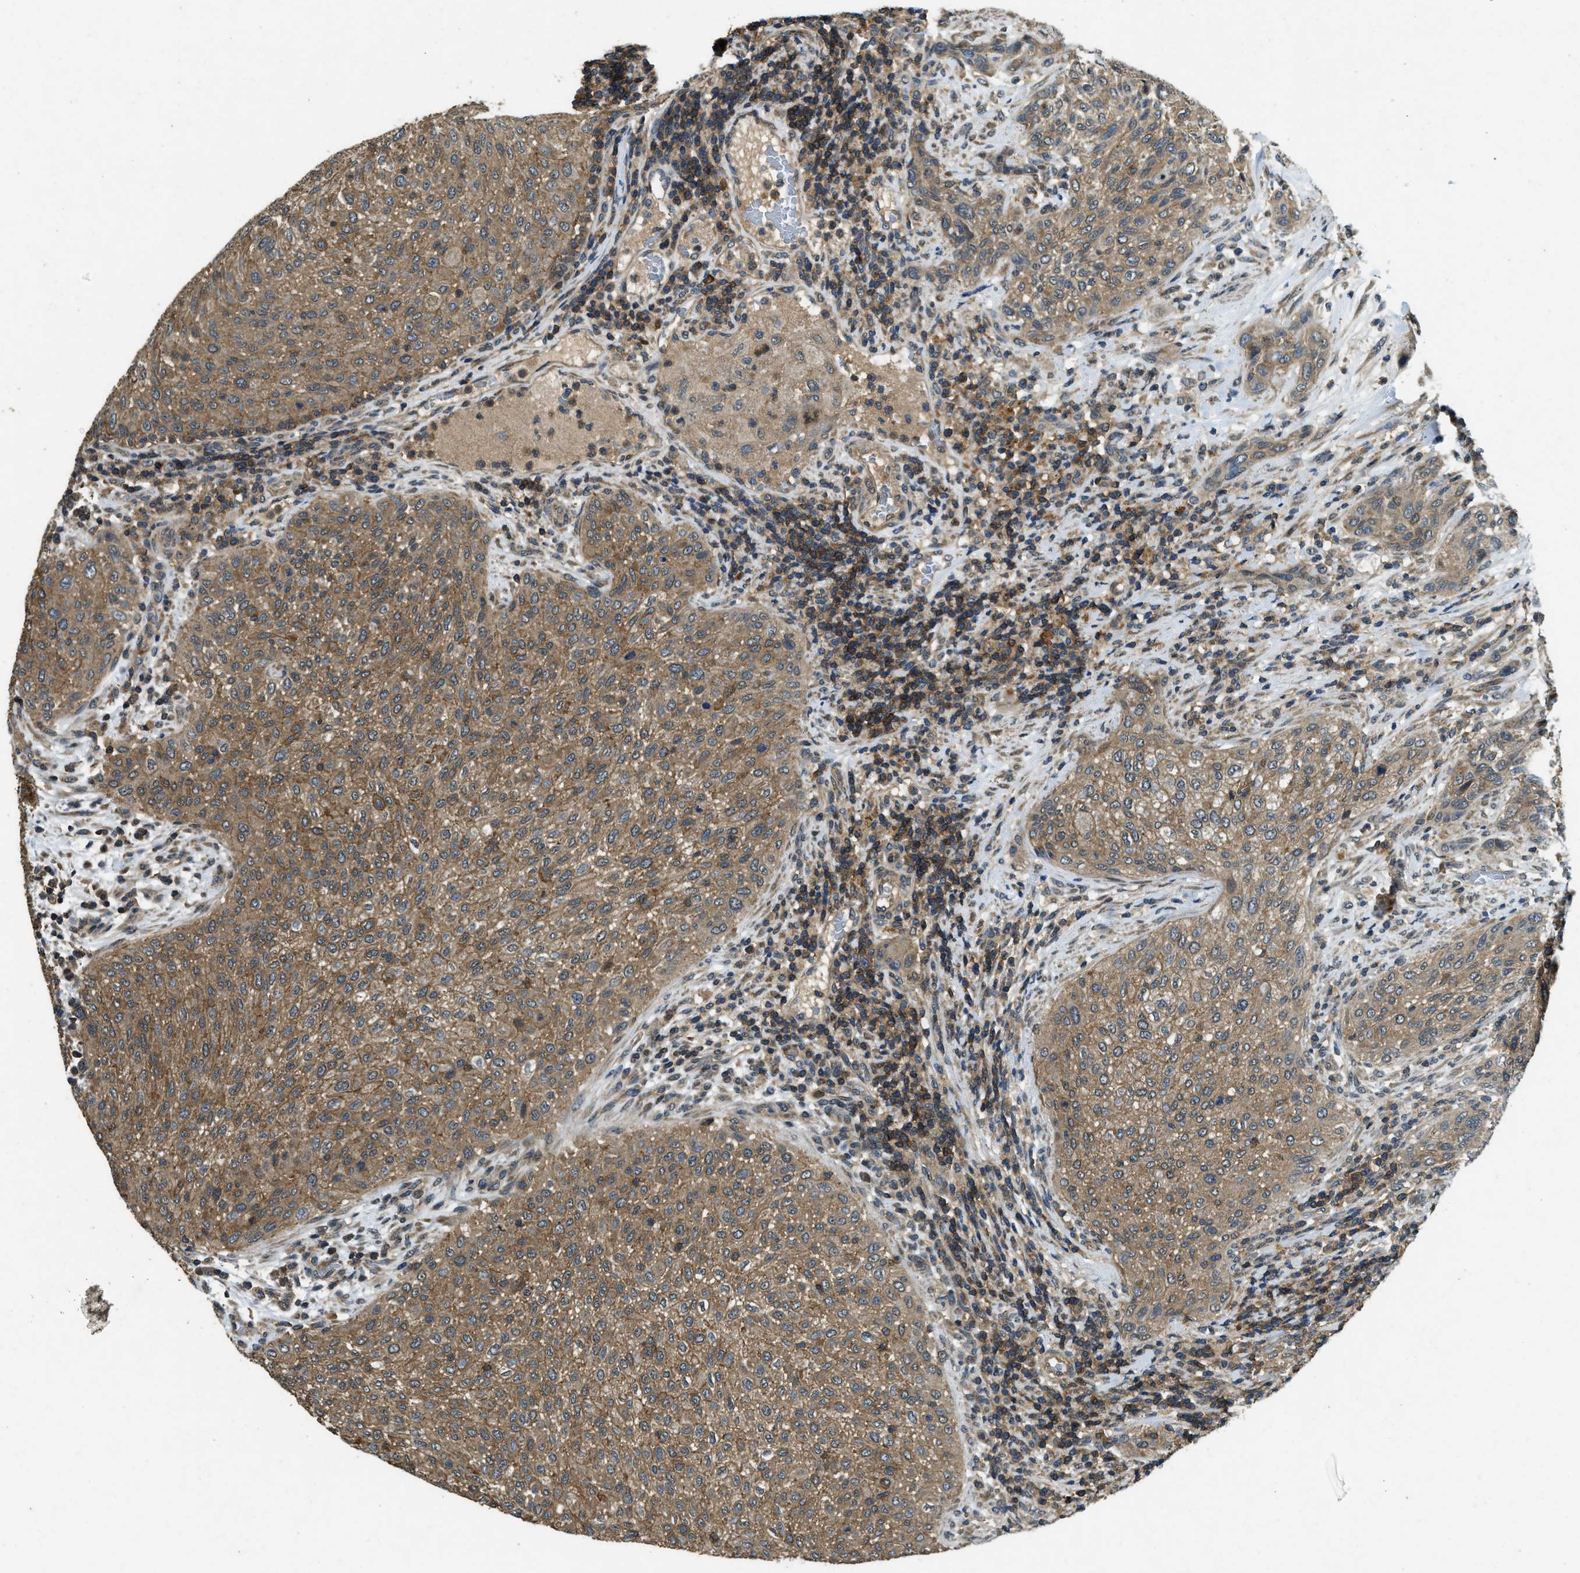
{"staining": {"intensity": "moderate", "quantity": ">75%", "location": "cytoplasmic/membranous"}, "tissue": "urothelial cancer", "cell_type": "Tumor cells", "image_type": "cancer", "snomed": [{"axis": "morphology", "description": "Urothelial carcinoma, Low grade"}, {"axis": "morphology", "description": "Urothelial carcinoma, High grade"}, {"axis": "topography", "description": "Urinary bladder"}], "caption": "Immunohistochemical staining of urothelial cancer exhibits medium levels of moderate cytoplasmic/membranous protein staining in approximately >75% of tumor cells.", "gene": "ATP8B1", "patient": {"sex": "male", "age": 35}}